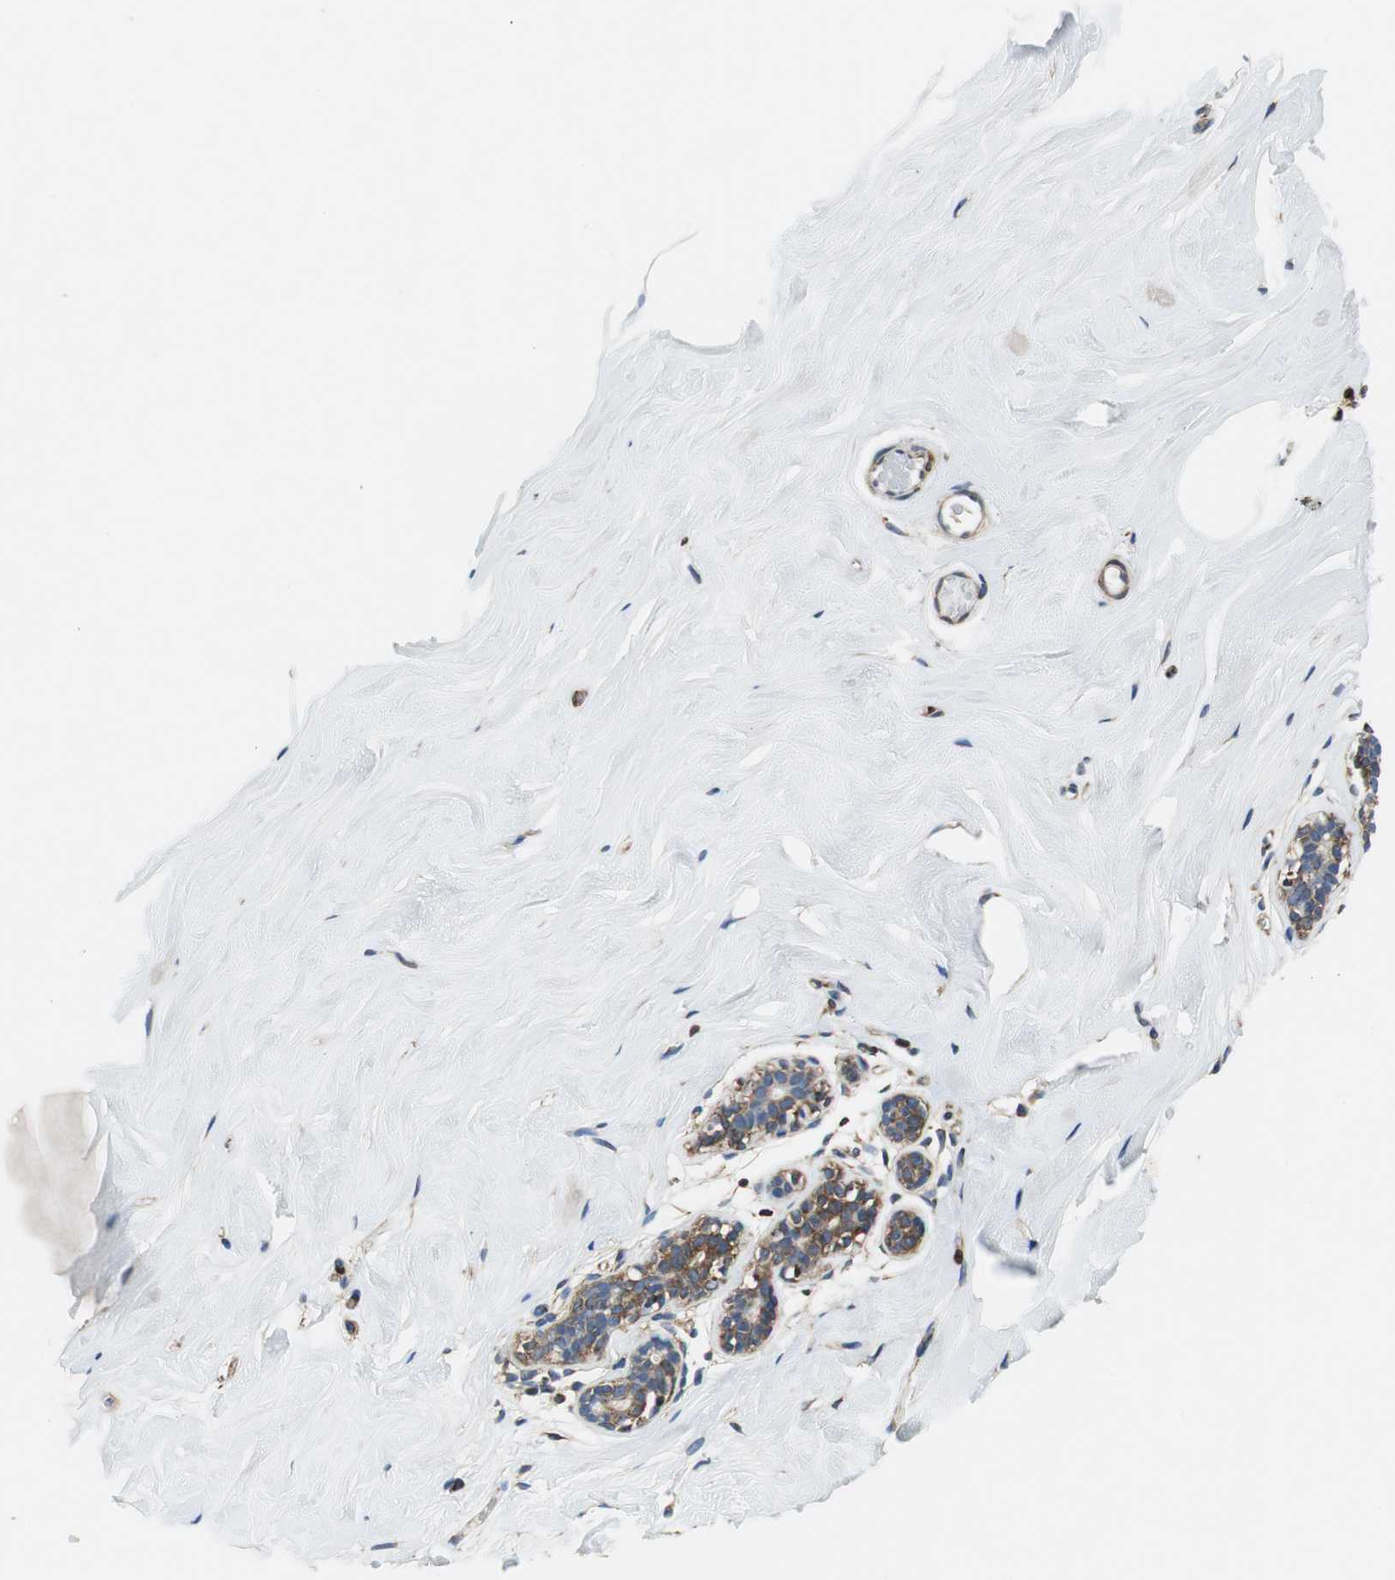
{"staining": {"intensity": "strong", "quantity": ">75%", "location": "cytoplasmic/membranous"}, "tissue": "breast", "cell_type": "Glandular cells", "image_type": "normal", "snomed": [{"axis": "morphology", "description": "Normal tissue, NOS"}, {"axis": "topography", "description": "Breast"}], "caption": "IHC histopathology image of benign breast stained for a protein (brown), which shows high levels of strong cytoplasmic/membranous staining in about >75% of glandular cells.", "gene": "GSTK1", "patient": {"sex": "female", "age": 75}}